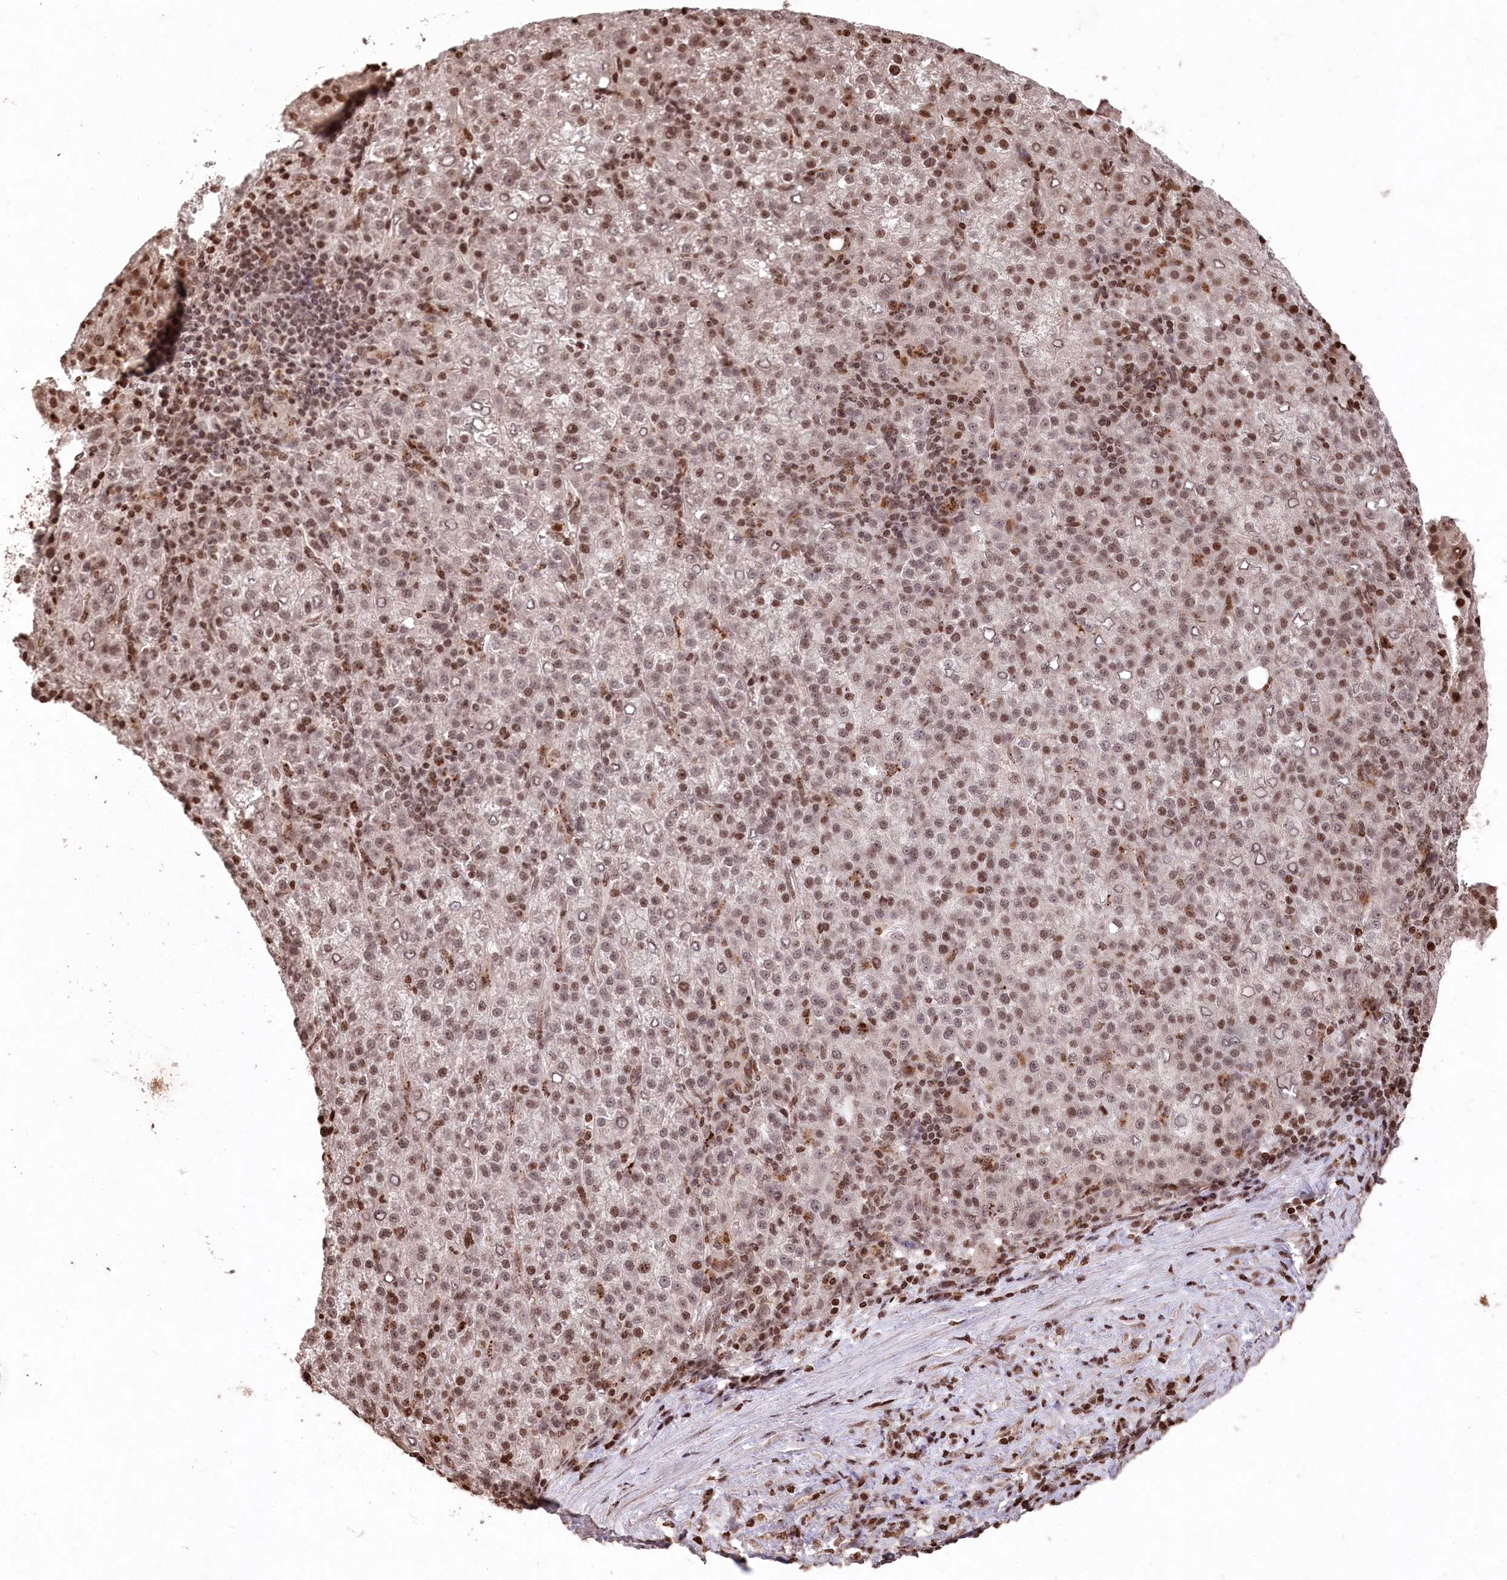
{"staining": {"intensity": "moderate", "quantity": ">75%", "location": "nuclear"}, "tissue": "liver cancer", "cell_type": "Tumor cells", "image_type": "cancer", "snomed": [{"axis": "morphology", "description": "Carcinoma, Hepatocellular, NOS"}, {"axis": "topography", "description": "Liver"}], "caption": "IHC micrograph of neoplastic tissue: human liver hepatocellular carcinoma stained using IHC reveals medium levels of moderate protein expression localized specifically in the nuclear of tumor cells, appearing as a nuclear brown color.", "gene": "CCSER2", "patient": {"sex": "female", "age": 58}}